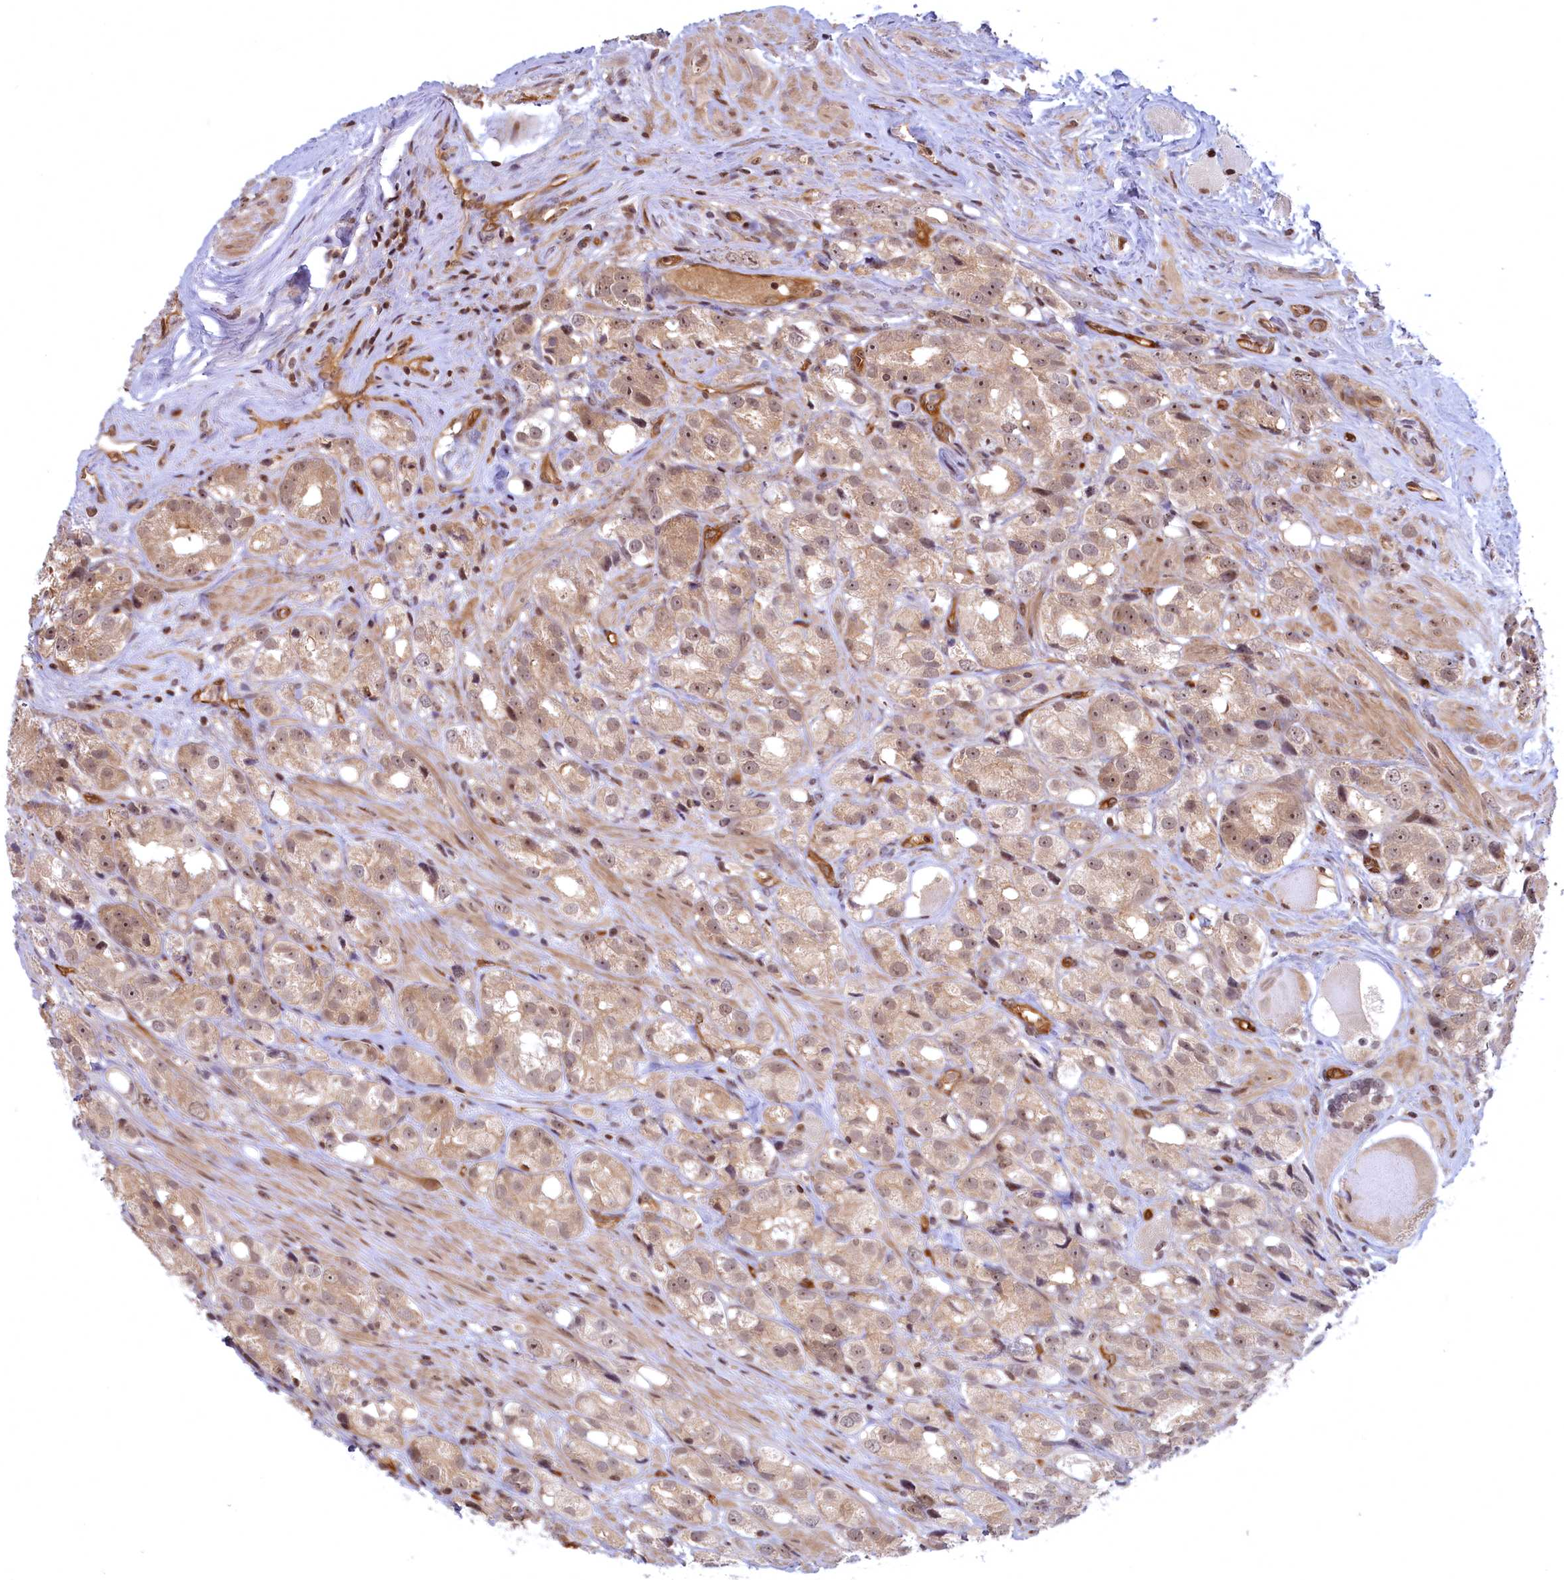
{"staining": {"intensity": "weak", "quantity": "25%-75%", "location": "cytoplasmic/membranous,nuclear"}, "tissue": "prostate cancer", "cell_type": "Tumor cells", "image_type": "cancer", "snomed": [{"axis": "morphology", "description": "Adenocarcinoma, NOS"}, {"axis": "topography", "description": "Prostate"}], "caption": "A high-resolution histopathology image shows immunohistochemistry staining of adenocarcinoma (prostate), which reveals weak cytoplasmic/membranous and nuclear expression in approximately 25%-75% of tumor cells. The protein of interest is shown in brown color, while the nuclei are stained blue.", "gene": "SNRK", "patient": {"sex": "male", "age": 79}}